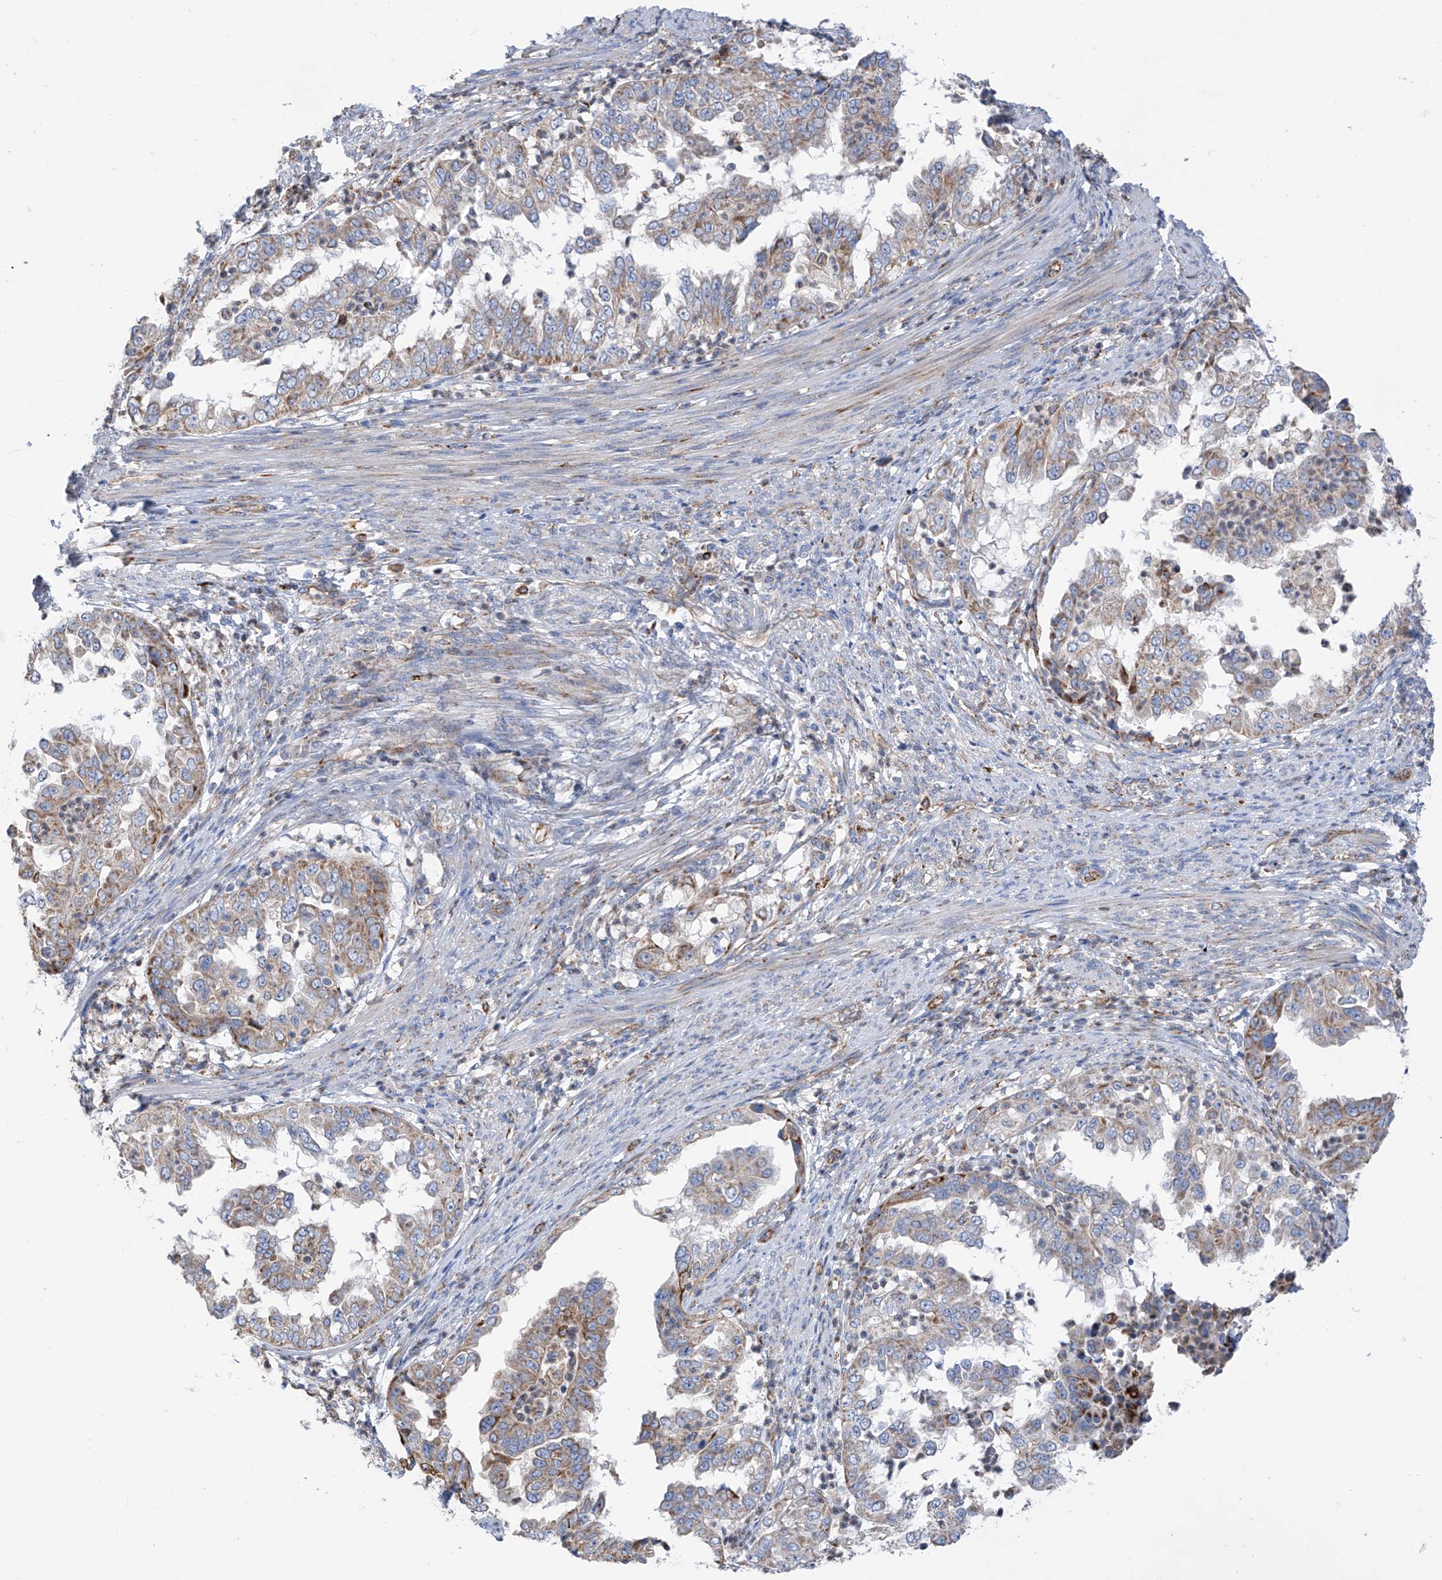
{"staining": {"intensity": "weak", "quantity": "25%-75%", "location": "cytoplasmic/membranous"}, "tissue": "endometrial cancer", "cell_type": "Tumor cells", "image_type": "cancer", "snomed": [{"axis": "morphology", "description": "Adenocarcinoma, NOS"}, {"axis": "topography", "description": "Endometrium"}], "caption": "Protein staining by immunohistochemistry (IHC) reveals weak cytoplasmic/membranous expression in about 25%-75% of tumor cells in adenocarcinoma (endometrial). The protein is shown in brown color, while the nuclei are stained blue.", "gene": "EIF5B", "patient": {"sex": "female", "age": 85}}